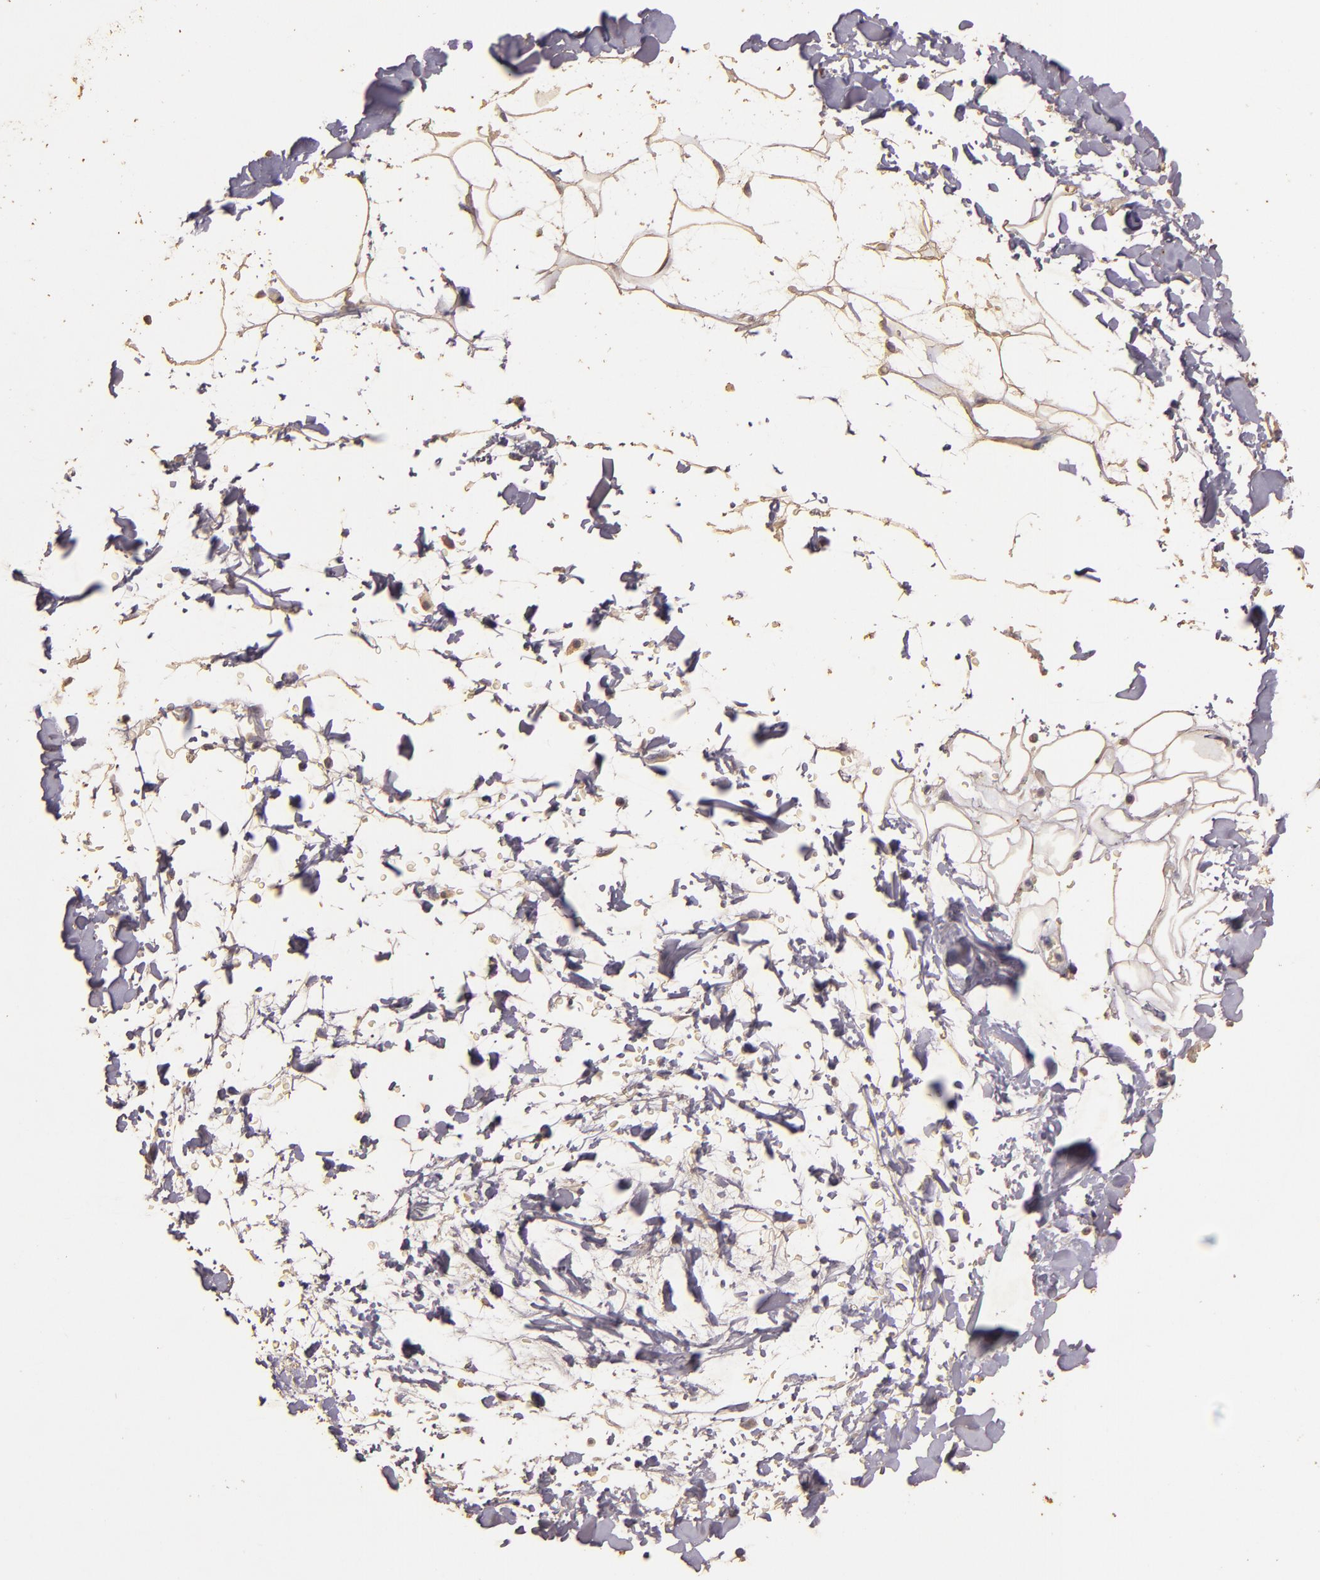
{"staining": {"intensity": "moderate", "quantity": ">75%", "location": "cytoplasmic/membranous"}, "tissue": "adipose tissue", "cell_type": "Adipocytes", "image_type": "normal", "snomed": [{"axis": "morphology", "description": "Normal tissue, NOS"}, {"axis": "topography", "description": "Soft tissue"}], "caption": "Adipose tissue stained with a brown dye displays moderate cytoplasmic/membranous positive expression in approximately >75% of adipocytes.", "gene": "BCL2L13", "patient": {"sex": "male", "age": 72}}